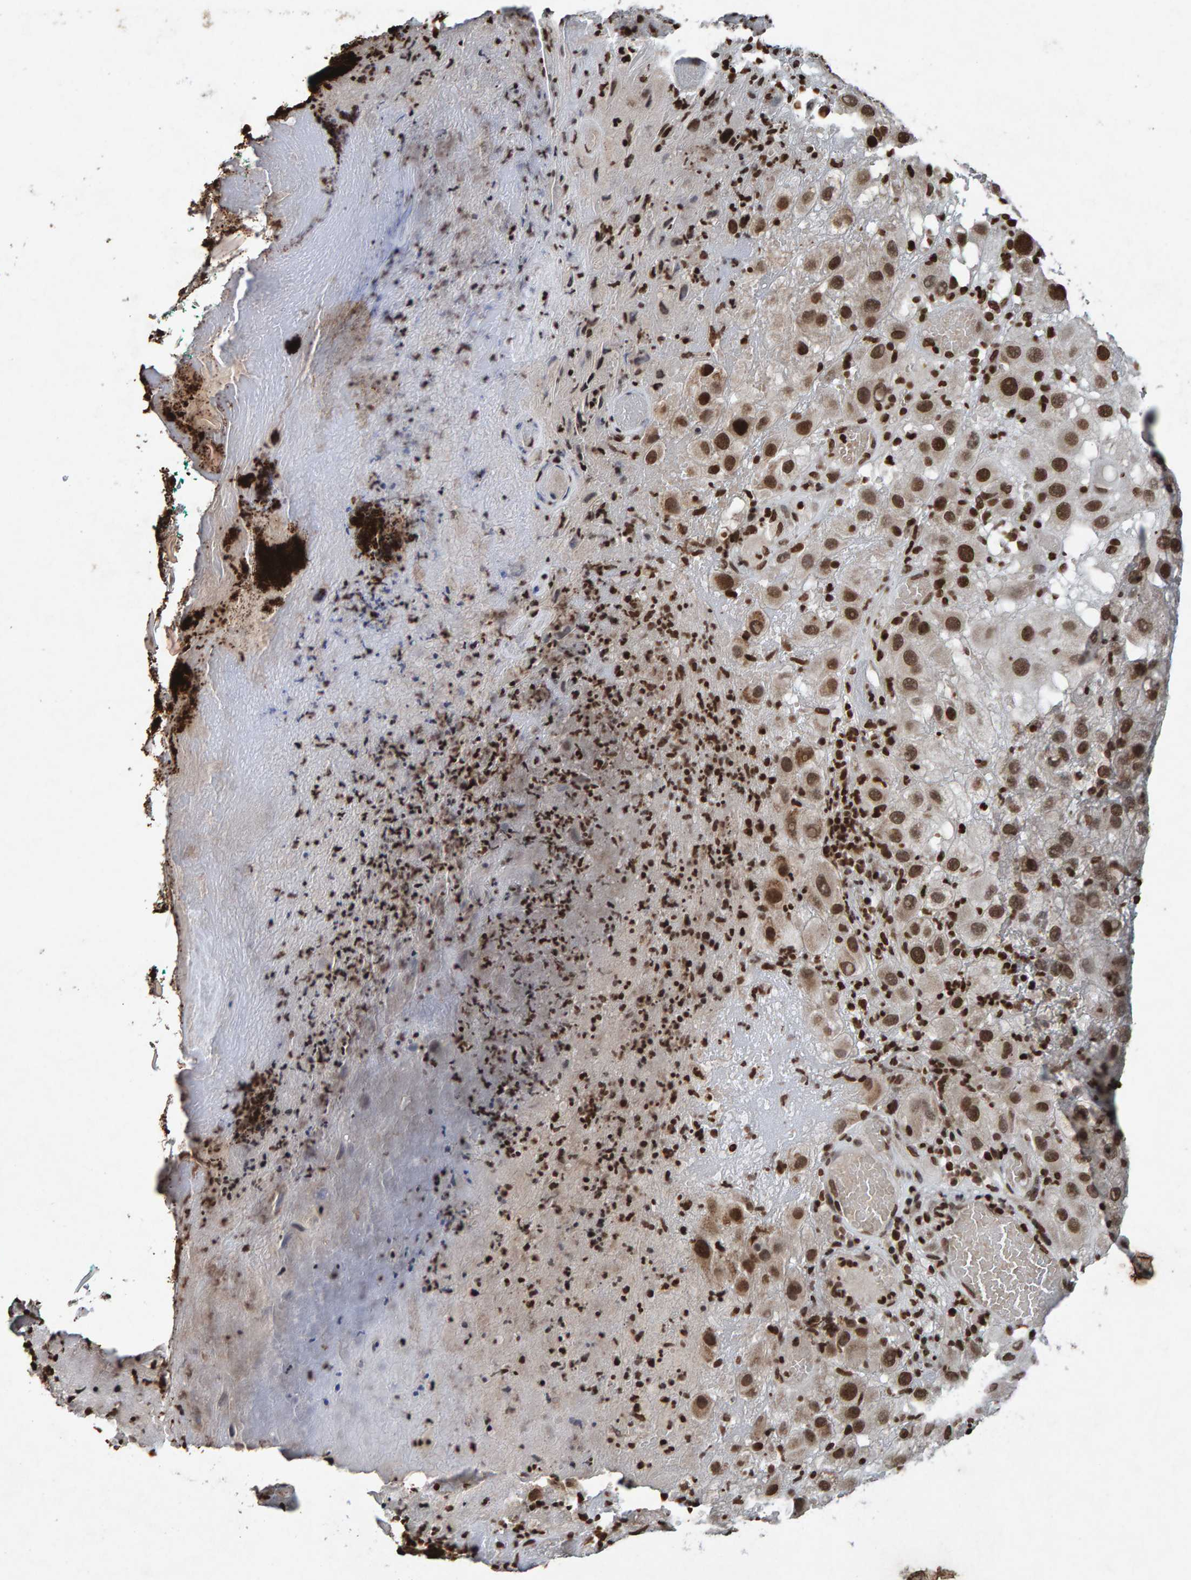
{"staining": {"intensity": "strong", "quantity": ">75%", "location": "nuclear"}, "tissue": "melanoma", "cell_type": "Tumor cells", "image_type": "cancer", "snomed": [{"axis": "morphology", "description": "Malignant melanoma, NOS"}, {"axis": "topography", "description": "Skin"}], "caption": "Immunohistochemistry (IHC) (DAB) staining of melanoma displays strong nuclear protein positivity in approximately >75% of tumor cells. Using DAB (brown) and hematoxylin (blue) stains, captured at high magnification using brightfield microscopy.", "gene": "H2AZ1", "patient": {"sex": "female", "age": 81}}